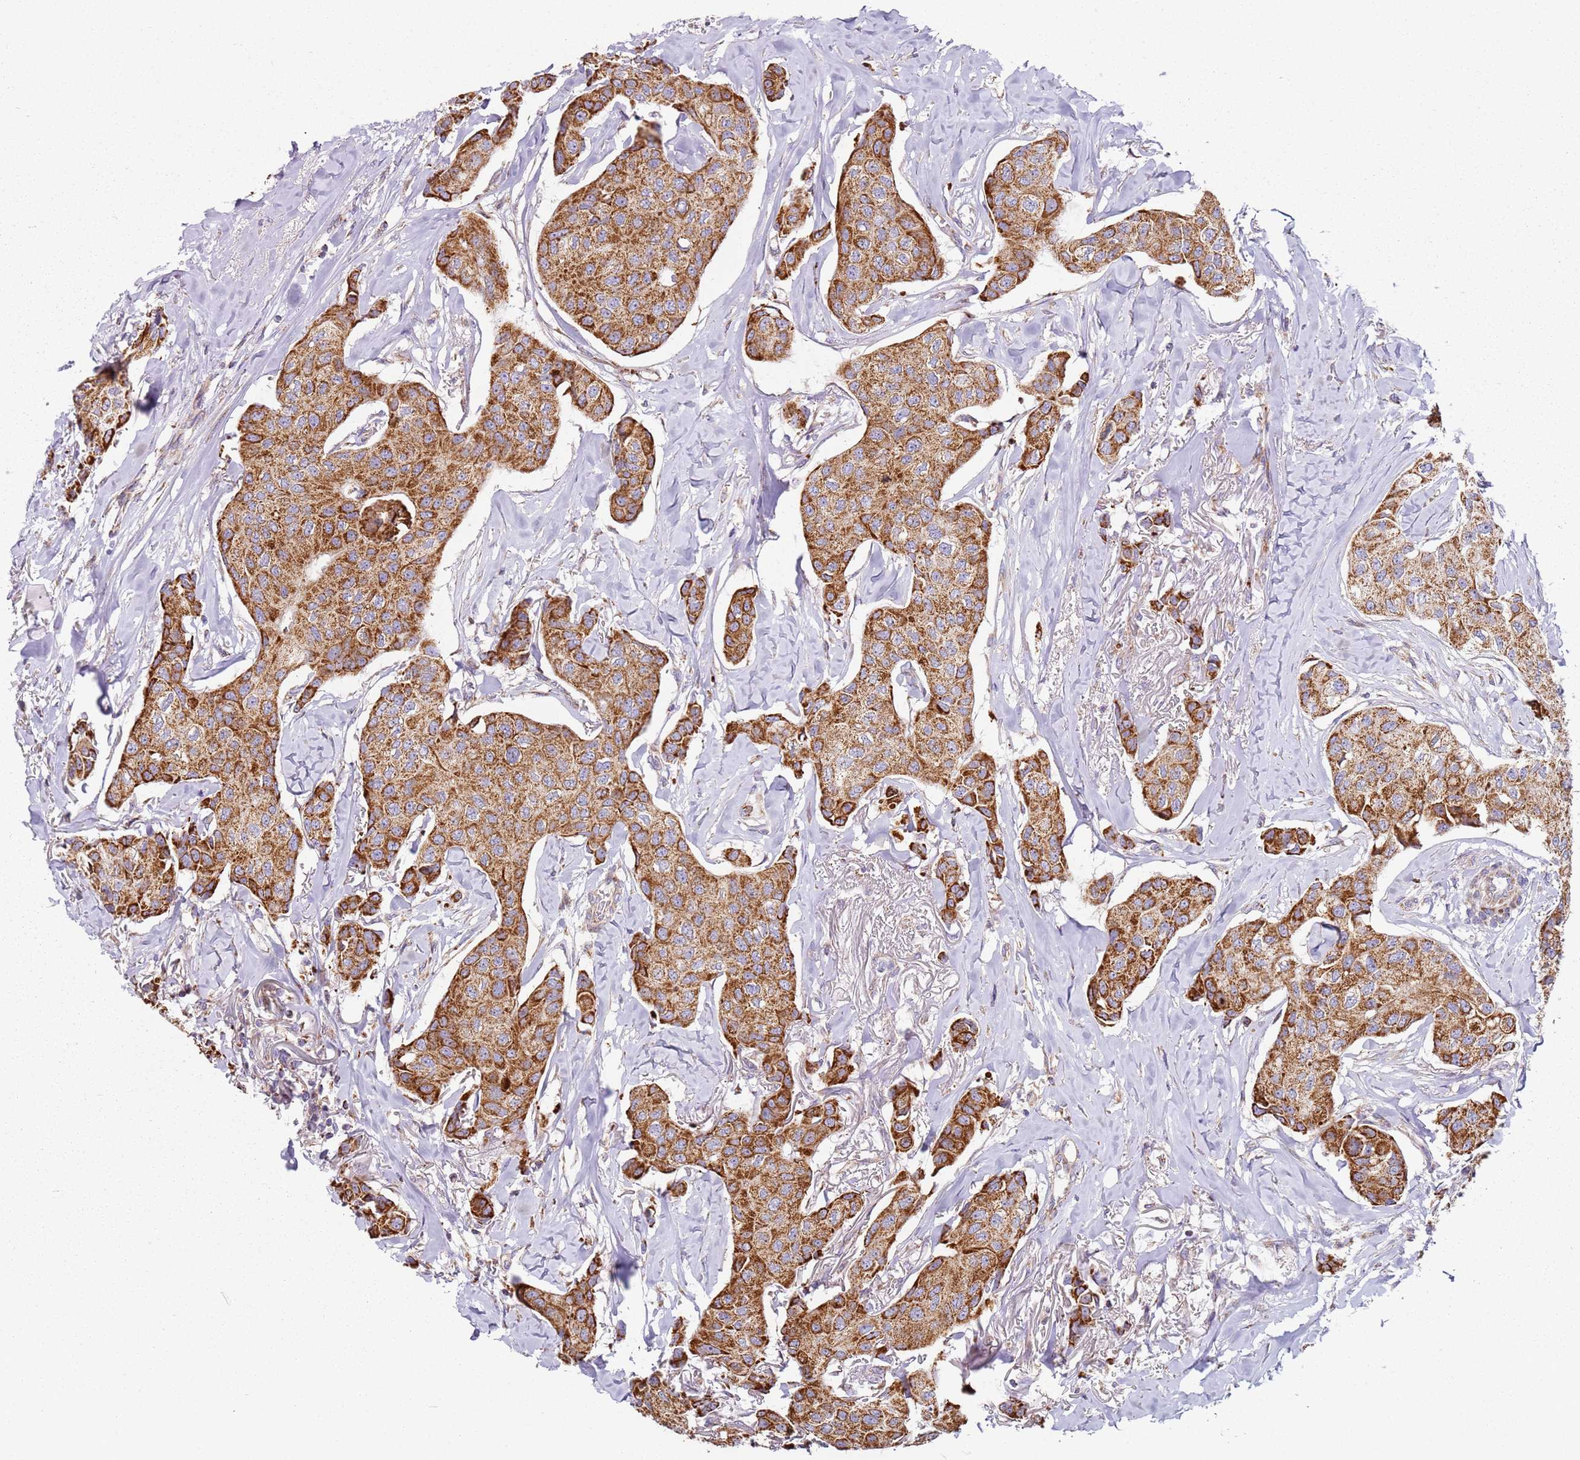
{"staining": {"intensity": "strong", "quantity": ">75%", "location": "cytoplasmic/membranous"}, "tissue": "breast cancer", "cell_type": "Tumor cells", "image_type": "cancer", "snomed": [{"axis": "morphology", "description": "Duct carcinoma"}, {"axis": "topography", "description": "Breast"}], "caption": "High-magnification brightfield microscopy of breast cancer stained with DAB (brown) and counterstained with hematoxylin (blue). tumor cells exhibit strong cytoplasmic/membranous positivity is identified in about>75% of cells. Nuclei are stained in blue.", "gene": "ALS2", "patient": {"sex": "female", "age": 80}}